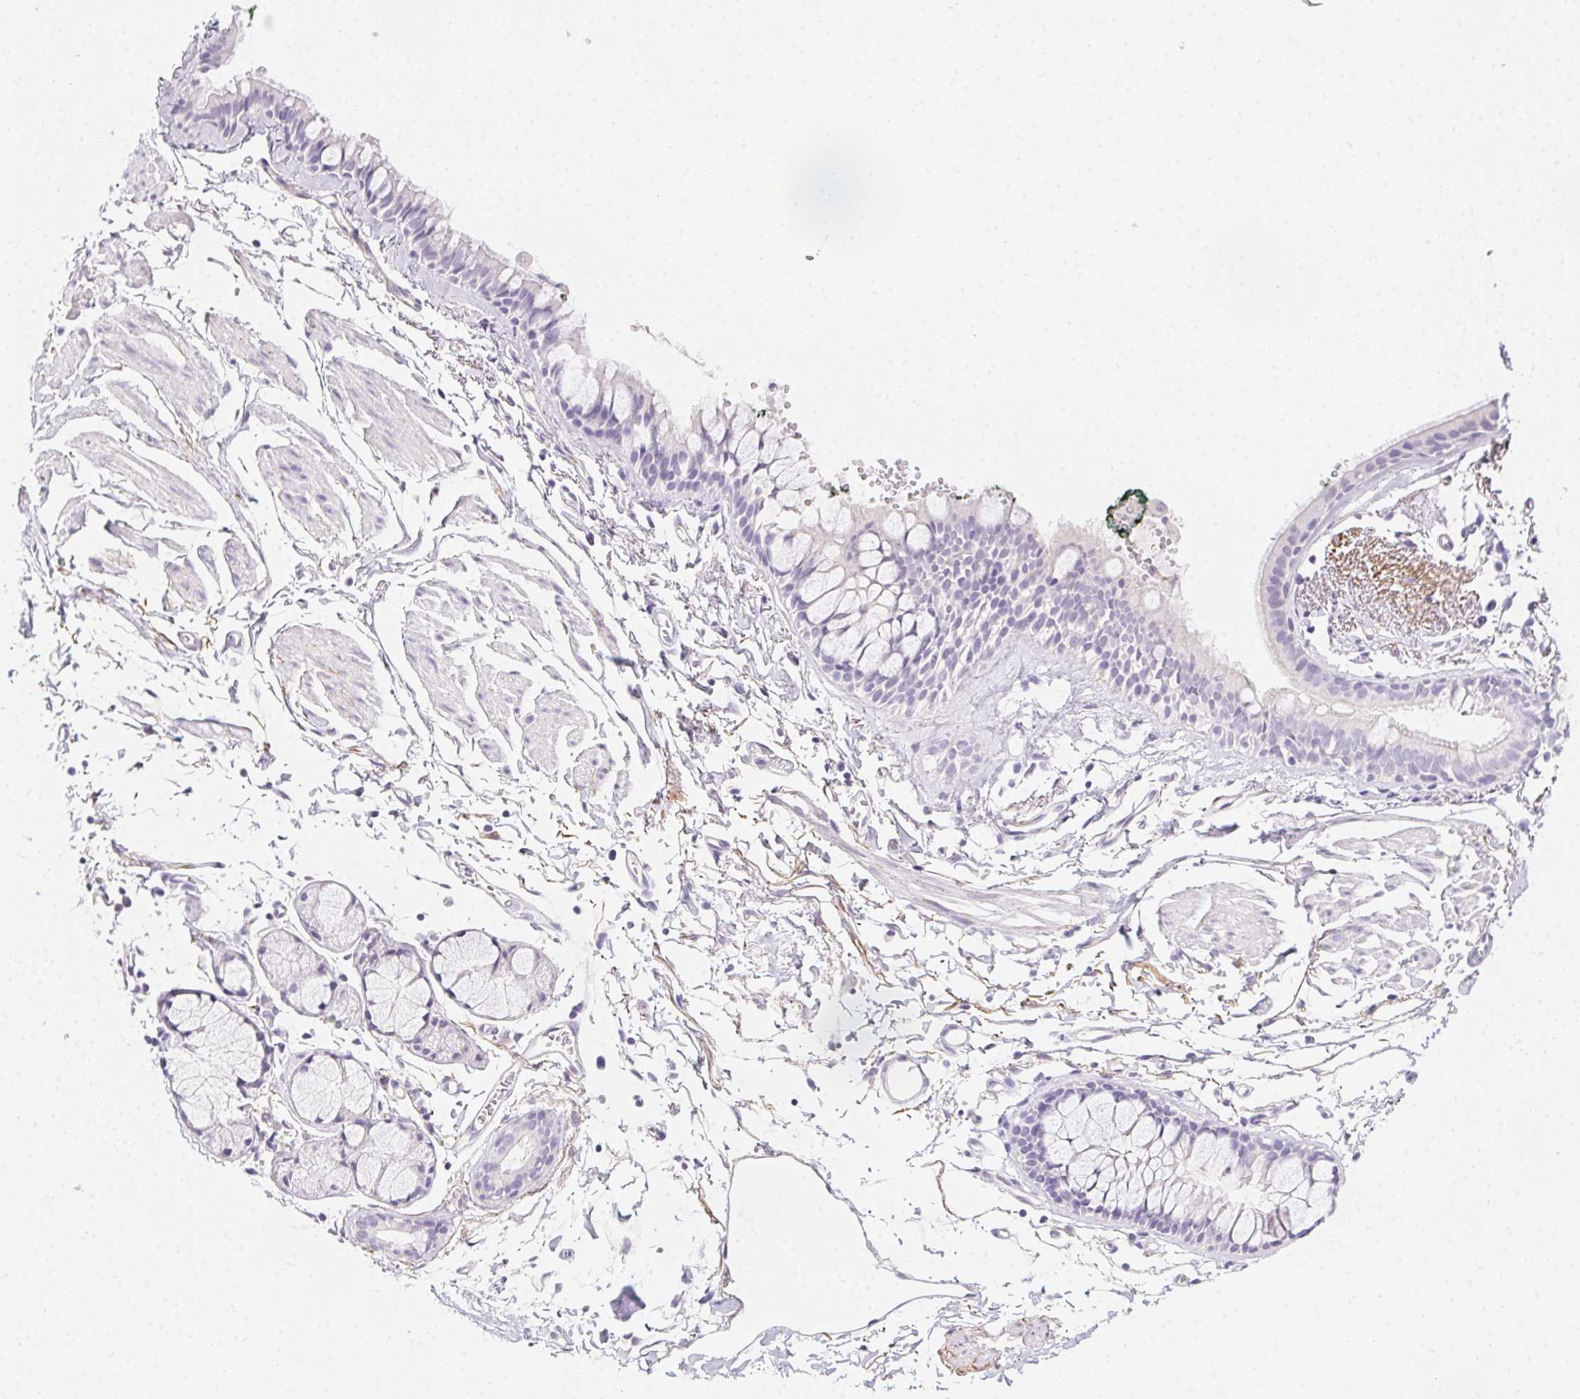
{"staining": {"intensity": "negative", "quantity": "none", "location": "none"}, "tissue": "bronchus", "cell_type": "Respiratory epithelial cells", "image_type": "normal", "snomed": [{"axis": "morphology", "description": "Normal tissue, NOS"}, {"axis": "topography", "description": "Cartilage tissue"}, {"axis": "topography", "description": "Bronchus"}], "caption": "This micrograph is of normal bronchus stained with IHC to label a protein in brown with the nuclei are counter-stained blue. There is no expression in respiratory epithelial cells. The staining is performed using DAB brown chromogen with nuclei counter-stained in using hematoxylin.", "gene": "MYL4", "patient": {"sex": "female", "age": 59}}